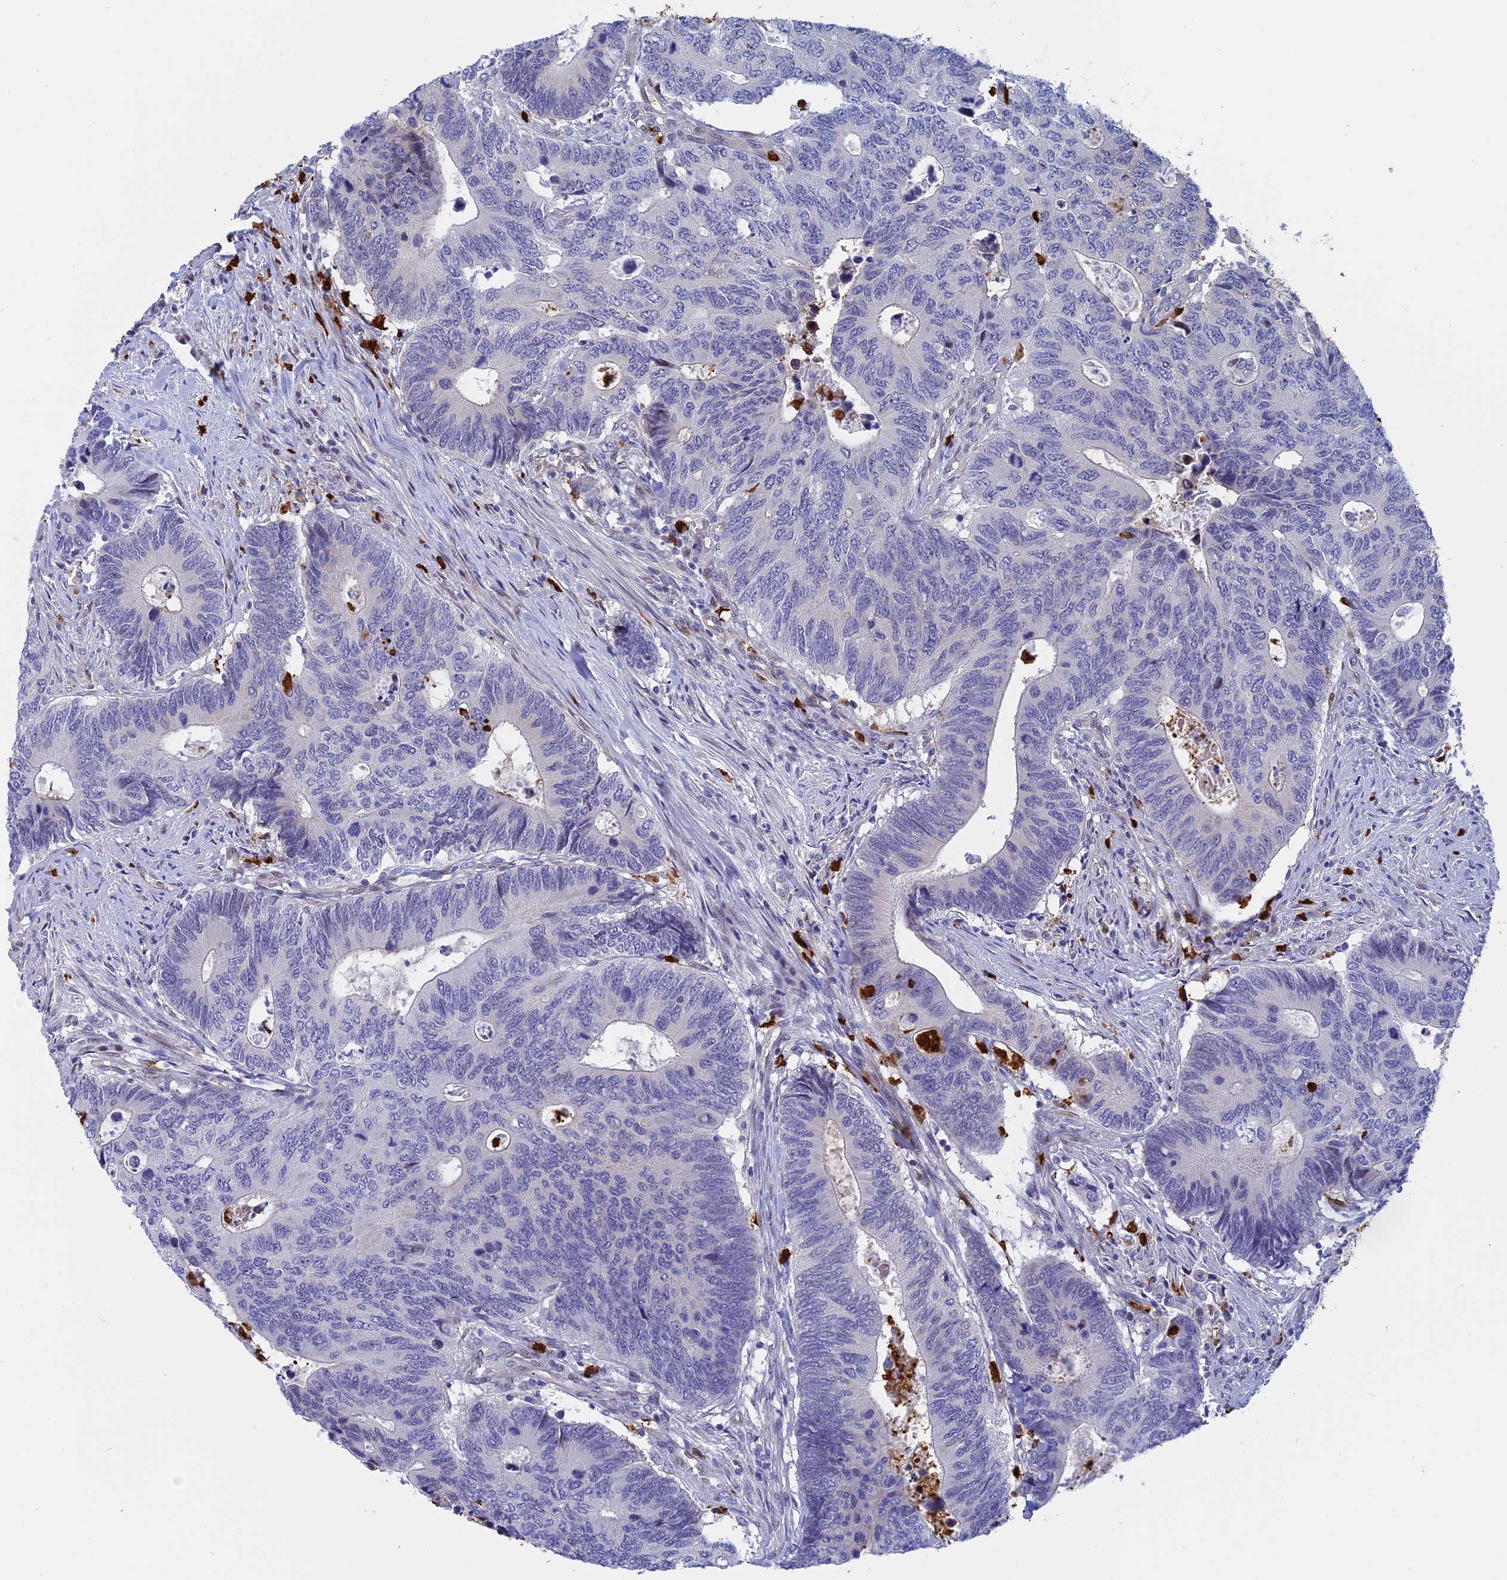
{"staining": {"intensity": "negative", "quantity": "none", "location": "none"}, "tissue": "colorectal cancer", "cell_type": "Tumor cells", "image_type": "cancer", "snomed": [{"axis": "morphology", "description": "Adenocarcinoma, NOS"}, {"axis": "topography", "description": "Colon"}], "caption": "This is an immunohistochemistry image of adenocarcinoma (colorectal). There is no positivity in tumor cells.", "gene": "SLC26A1", "patient": {"sex": "male", "age": 87}}